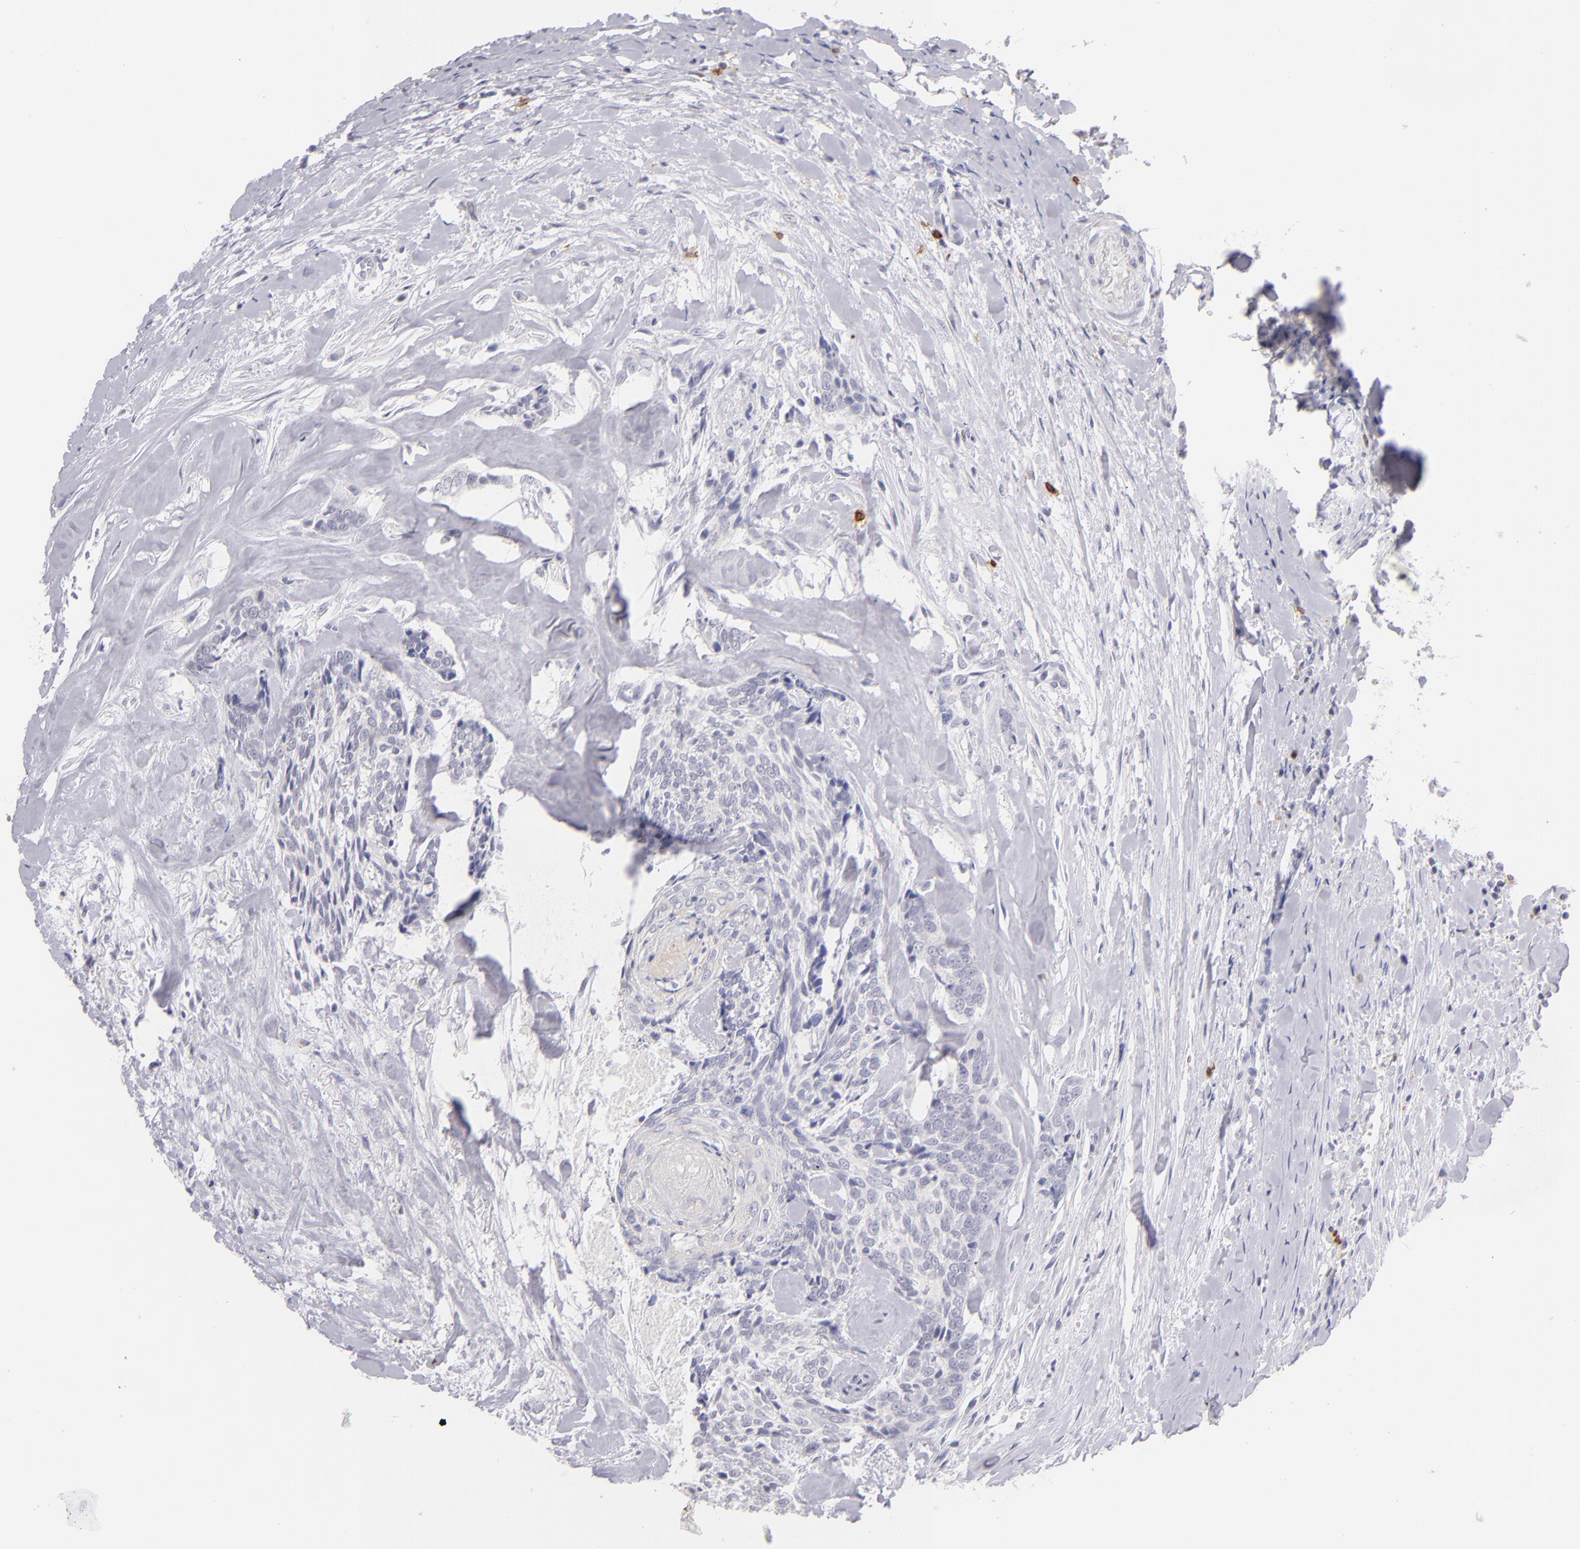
{"staining": {"intensity": "negative", "quantity": "none", "location": "none"}, "tissue": "head and neck cancer", "cell_type": "Tumor cells", "image_type": "cancer", "snomed": [{"axis": "morphology", "description": "Squamous cell carcinoma, NOS"}, {"axis": "topography", "description": "Salivary gland"}, {"axis": "topography", "description": "Head-Neck"}], "caption": "IHC histopathology image of human squamous cell carcinoma (head and neck) stained for a protein (brown), which demonstrates no expression in tumor cells.", "gene": "IL2RA", "patient": {"sex": "male", "age": 70}}